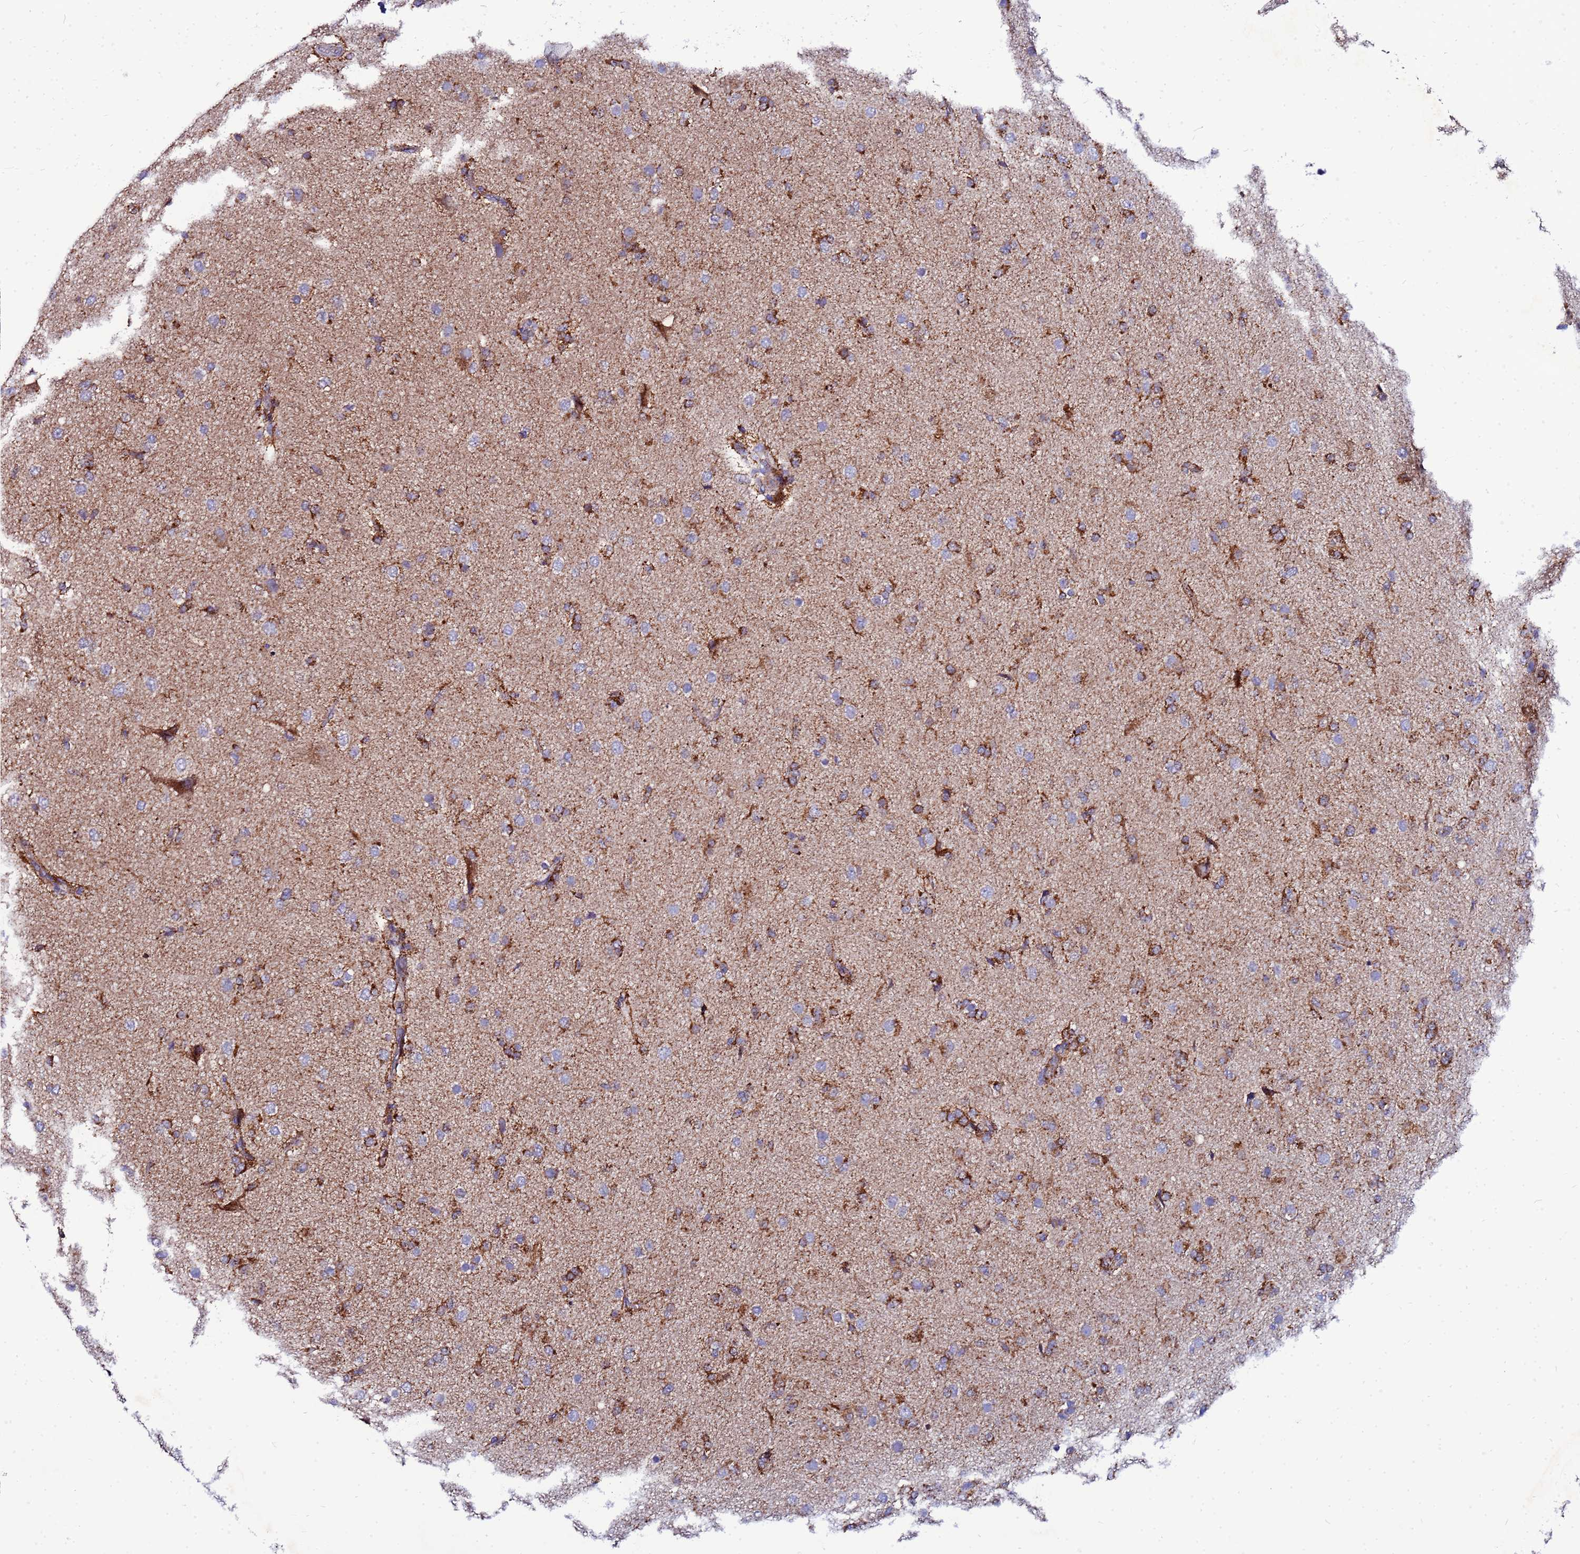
{"staining": {"intensity": "strong", "quantity": "25%-75%", "location": "cytoplasmic/membranous"}, "tissue": "glioma", "cell_type": "Tumor cells", "image_type": "cancer", "snomed": [{"axis": "morphology", "description": "Glioma, malignant, Low grade"}, {"axis": "topography", "description": "Brain"}], "caption": "DAB (3,3'-diaminobenzidine) immunohistochemical staining of human malignant glioma (low-grade) reveals strong cytoplasmic/membranous protein expression in approximately 25%-75% of tumor cells.", "gene": "FAHD2A", "patient": {"sex": "male", "age": 65}}